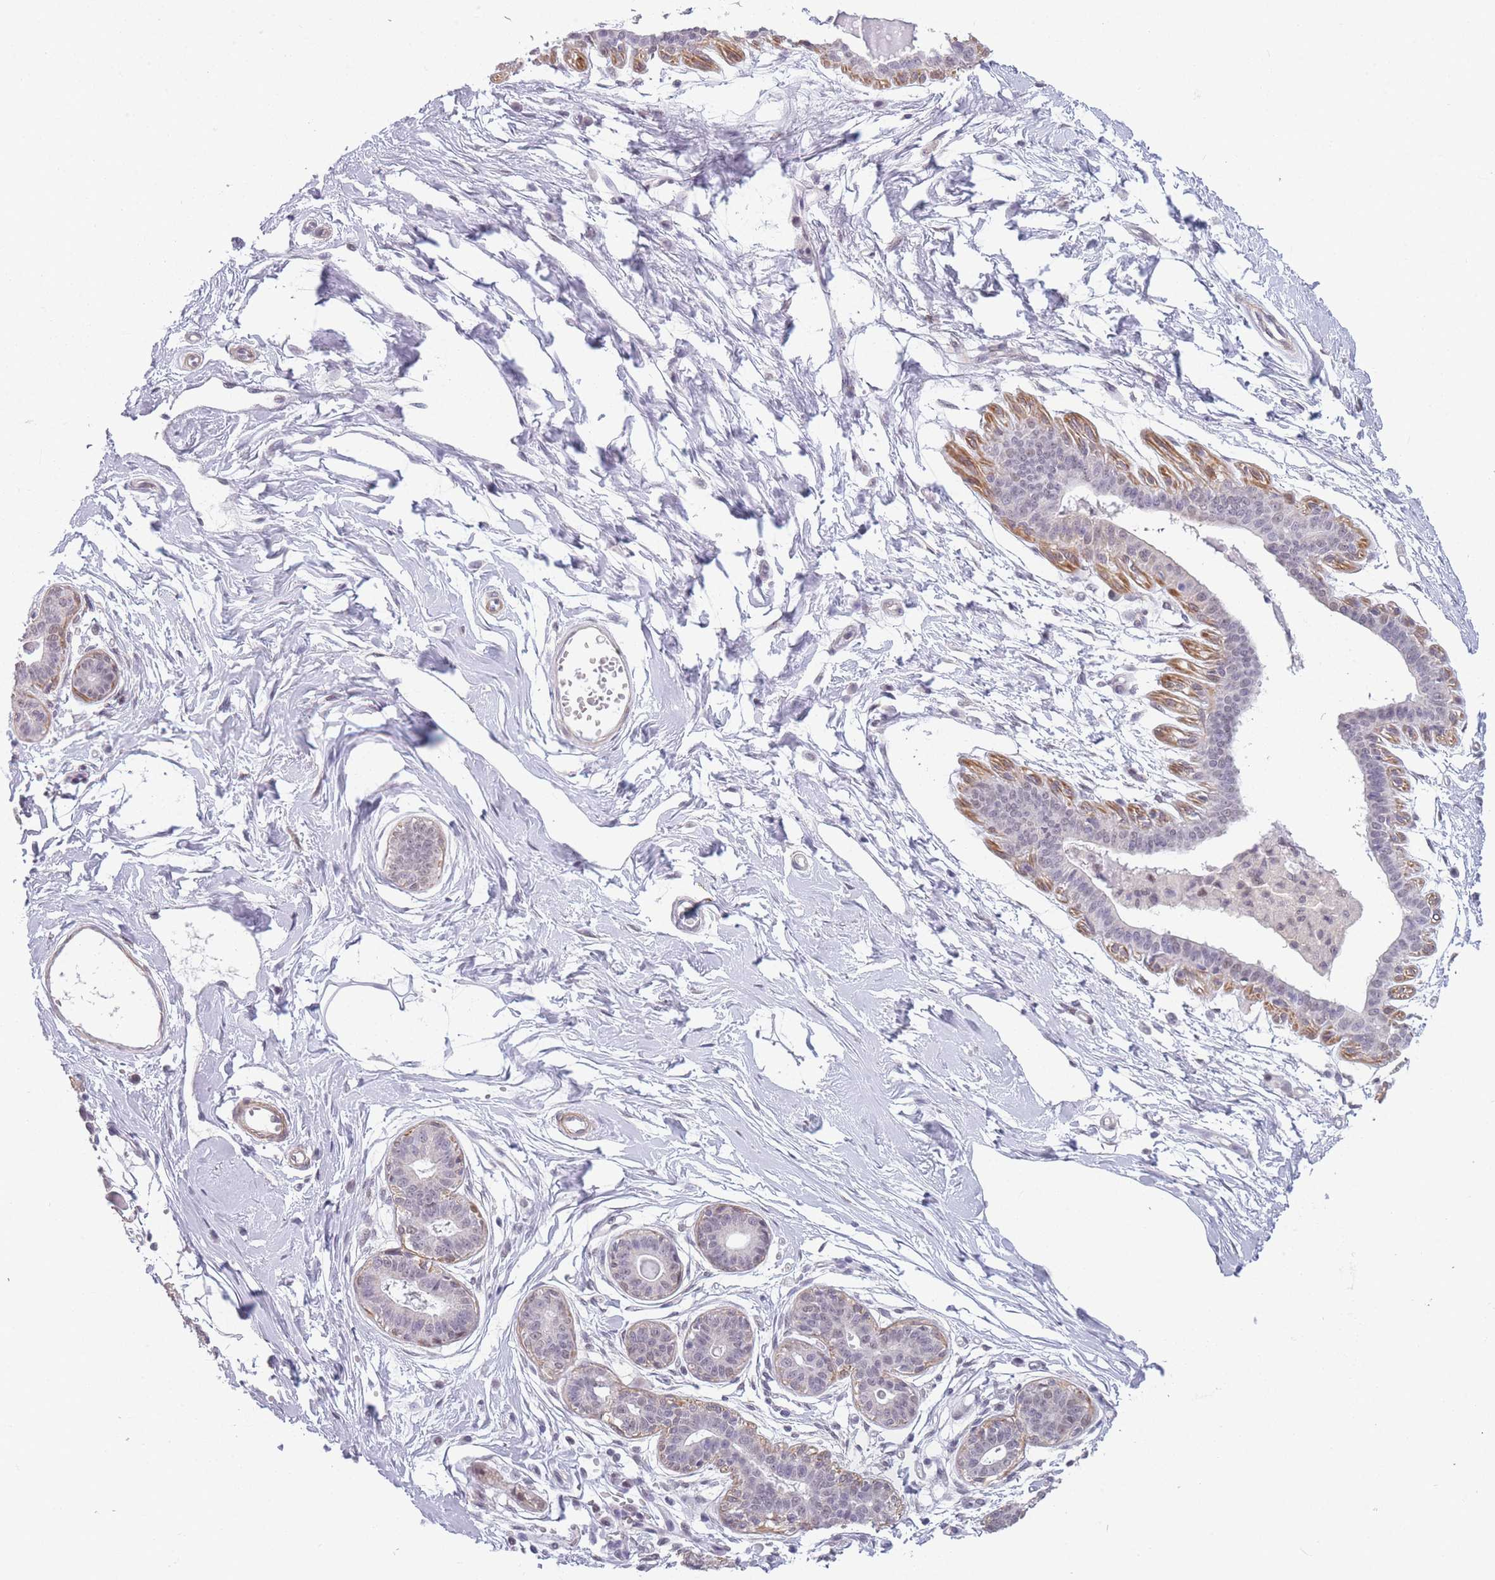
{"staining": {"intensity": "negative", "quantity": "none", "location": "none"}, "tissue": "breast", "cell_type": "Adipocytes", "image_type": "normal", "snomed": [{"axis": "morphology", "description": "Normal tissue, NOS"}, {"axis": "topography", "description": "Breast"}], "caption": "An IHC photomicrograph of unremarkable breast is shown. There is no staining in adipocytes of breast.", "gene": "SIN3B", "patient": {"sex": "female", "age": 45}}